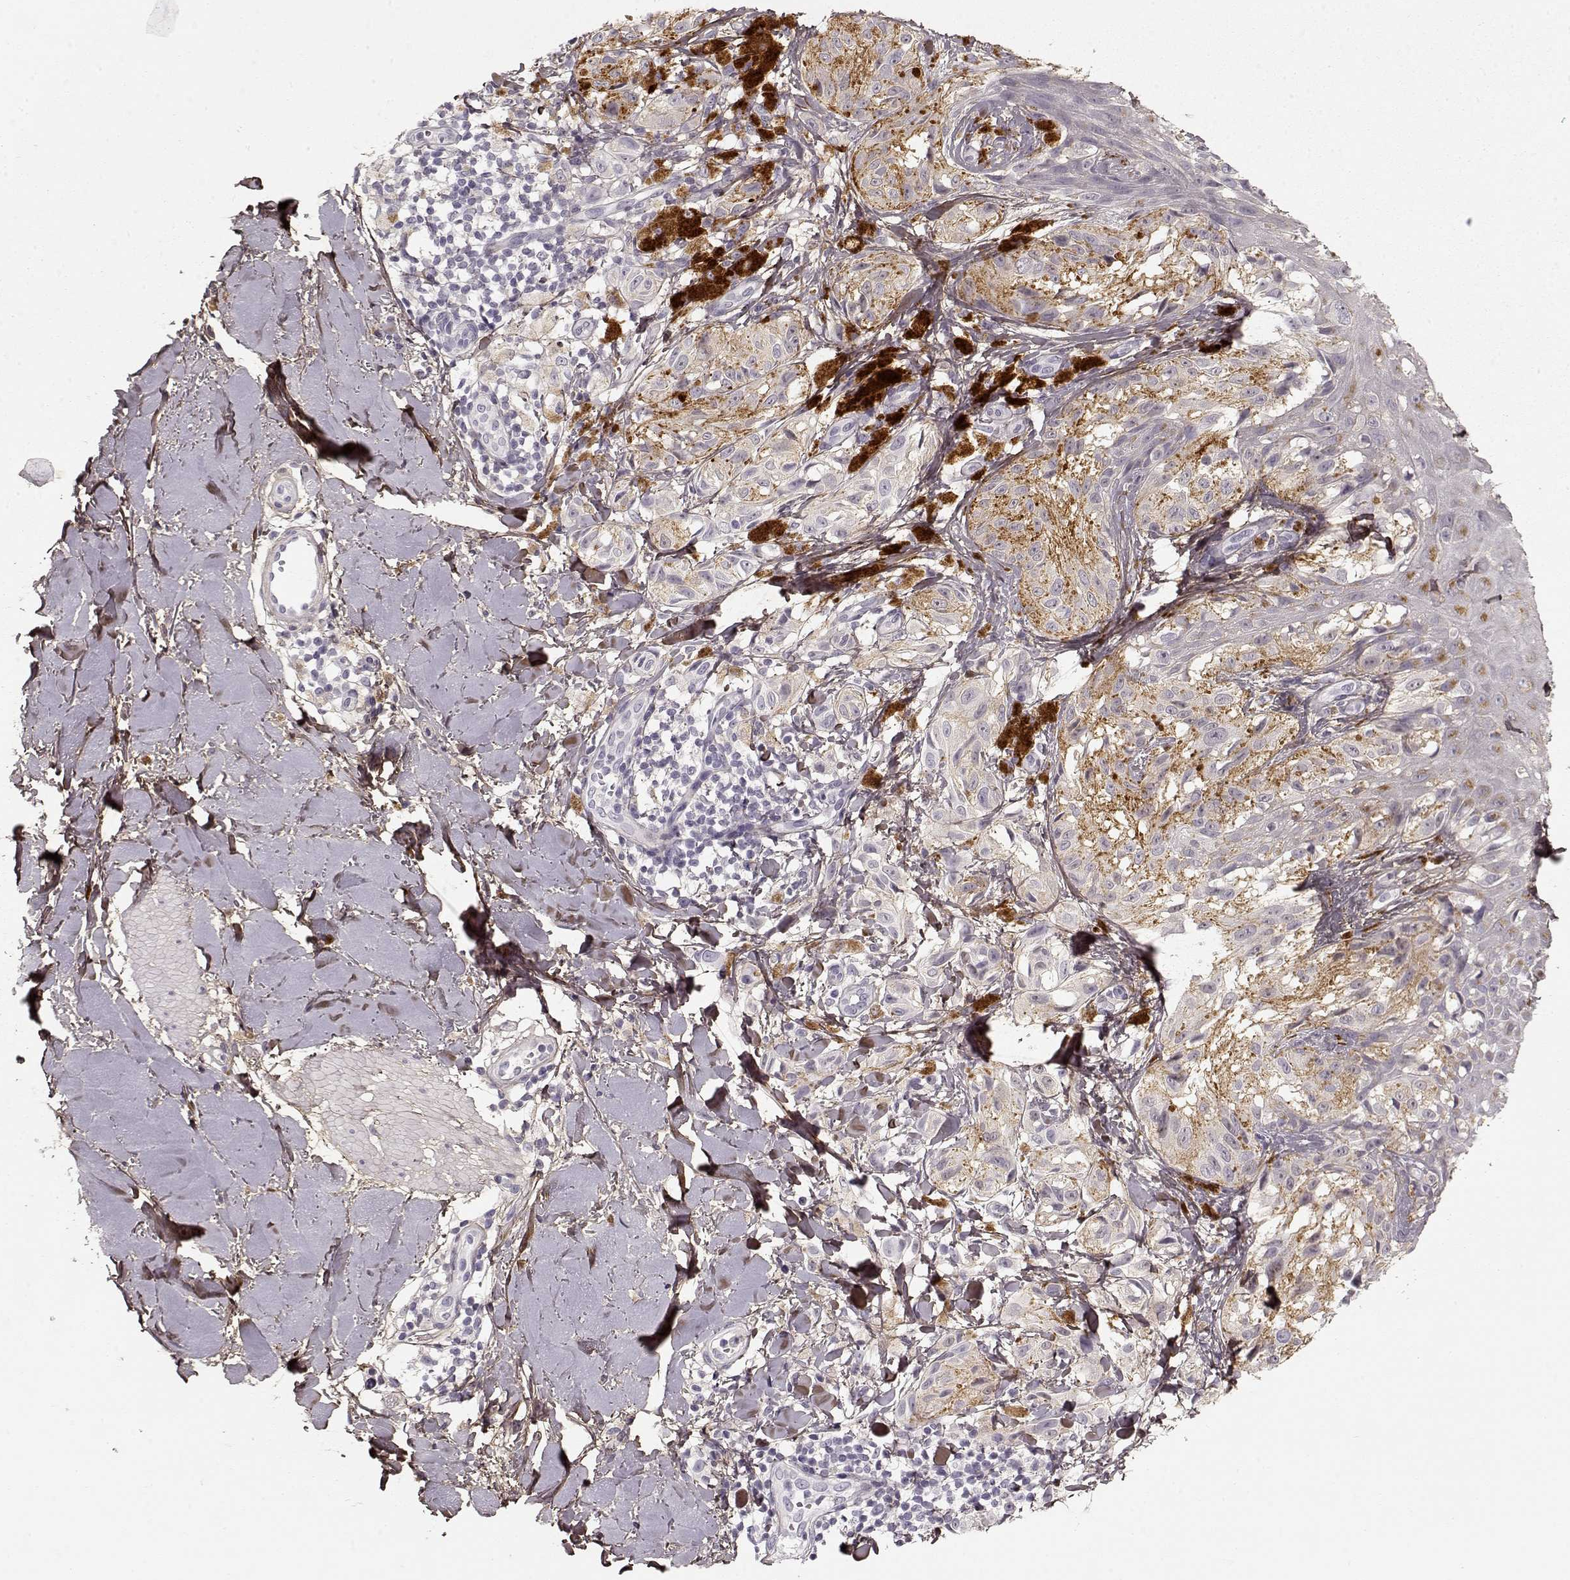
{"staining": {"intensity": "negative", "quantity": "none", "location": "none"}, "tissue": "melanoma", "cell_type": "Tumor cells", "image_type": "cancer", "snomed": [{"axis": "morphology", "description": "Malignant melanoma, NOS"}, {"axis": "topography", "description": "Skin"}], "caption": "Immunohistochemistry (IHC) photomicrograph of neoplastic tissue: human melanoma stained with DAB (3,3'-diaminobenzidine) demonstrates no significant protein expression in tumor cells.", "gene": "LUM", "patient": {"sex": "male", "age": 36}}